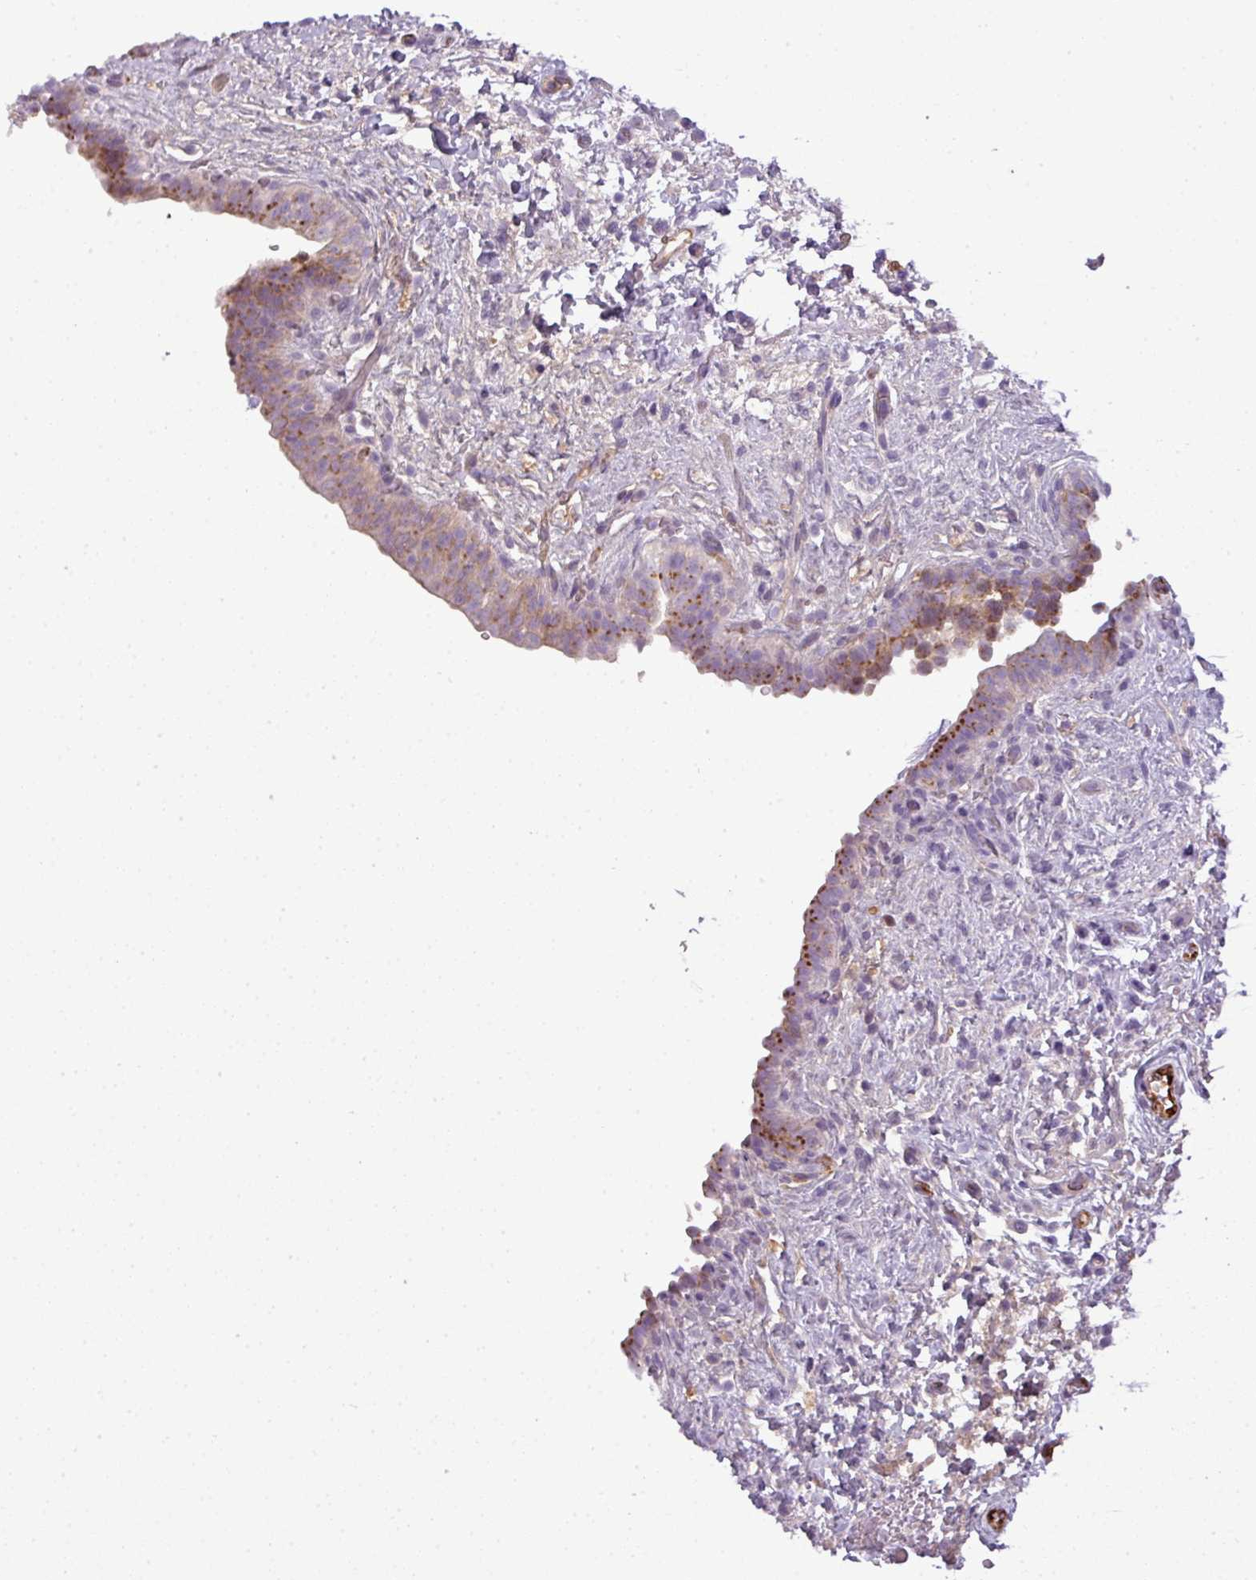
{"staining": {"intensity": "moderate", "quantity": "<25%", "location": "cytoplasmic/membranous"}, "tissue": "urinary bladder", "cell_type": "Urothelial cells", "image_type": "normal", "snomed": [{"axis": "morphology", "description": "Normal tissue, NOS"}, {"axis": "topography", "description": "Urinary bladder"}], "caption": "Immunohistochemistry staining of normal urinary bladder, which demonstrates low levels of moderate cytoplasmic/membranous positivity in about <25% of urothelial cells indicating moderate cytoplasmic/membranous protein staining. The staining was performed using DAB (3,3'-diaminobenzidine) (brown) for protein detection and nuclei were counterstained in hematoxylin (blue).", "gene": "C4A", "patient": {"sex": "male", "age": 69}}